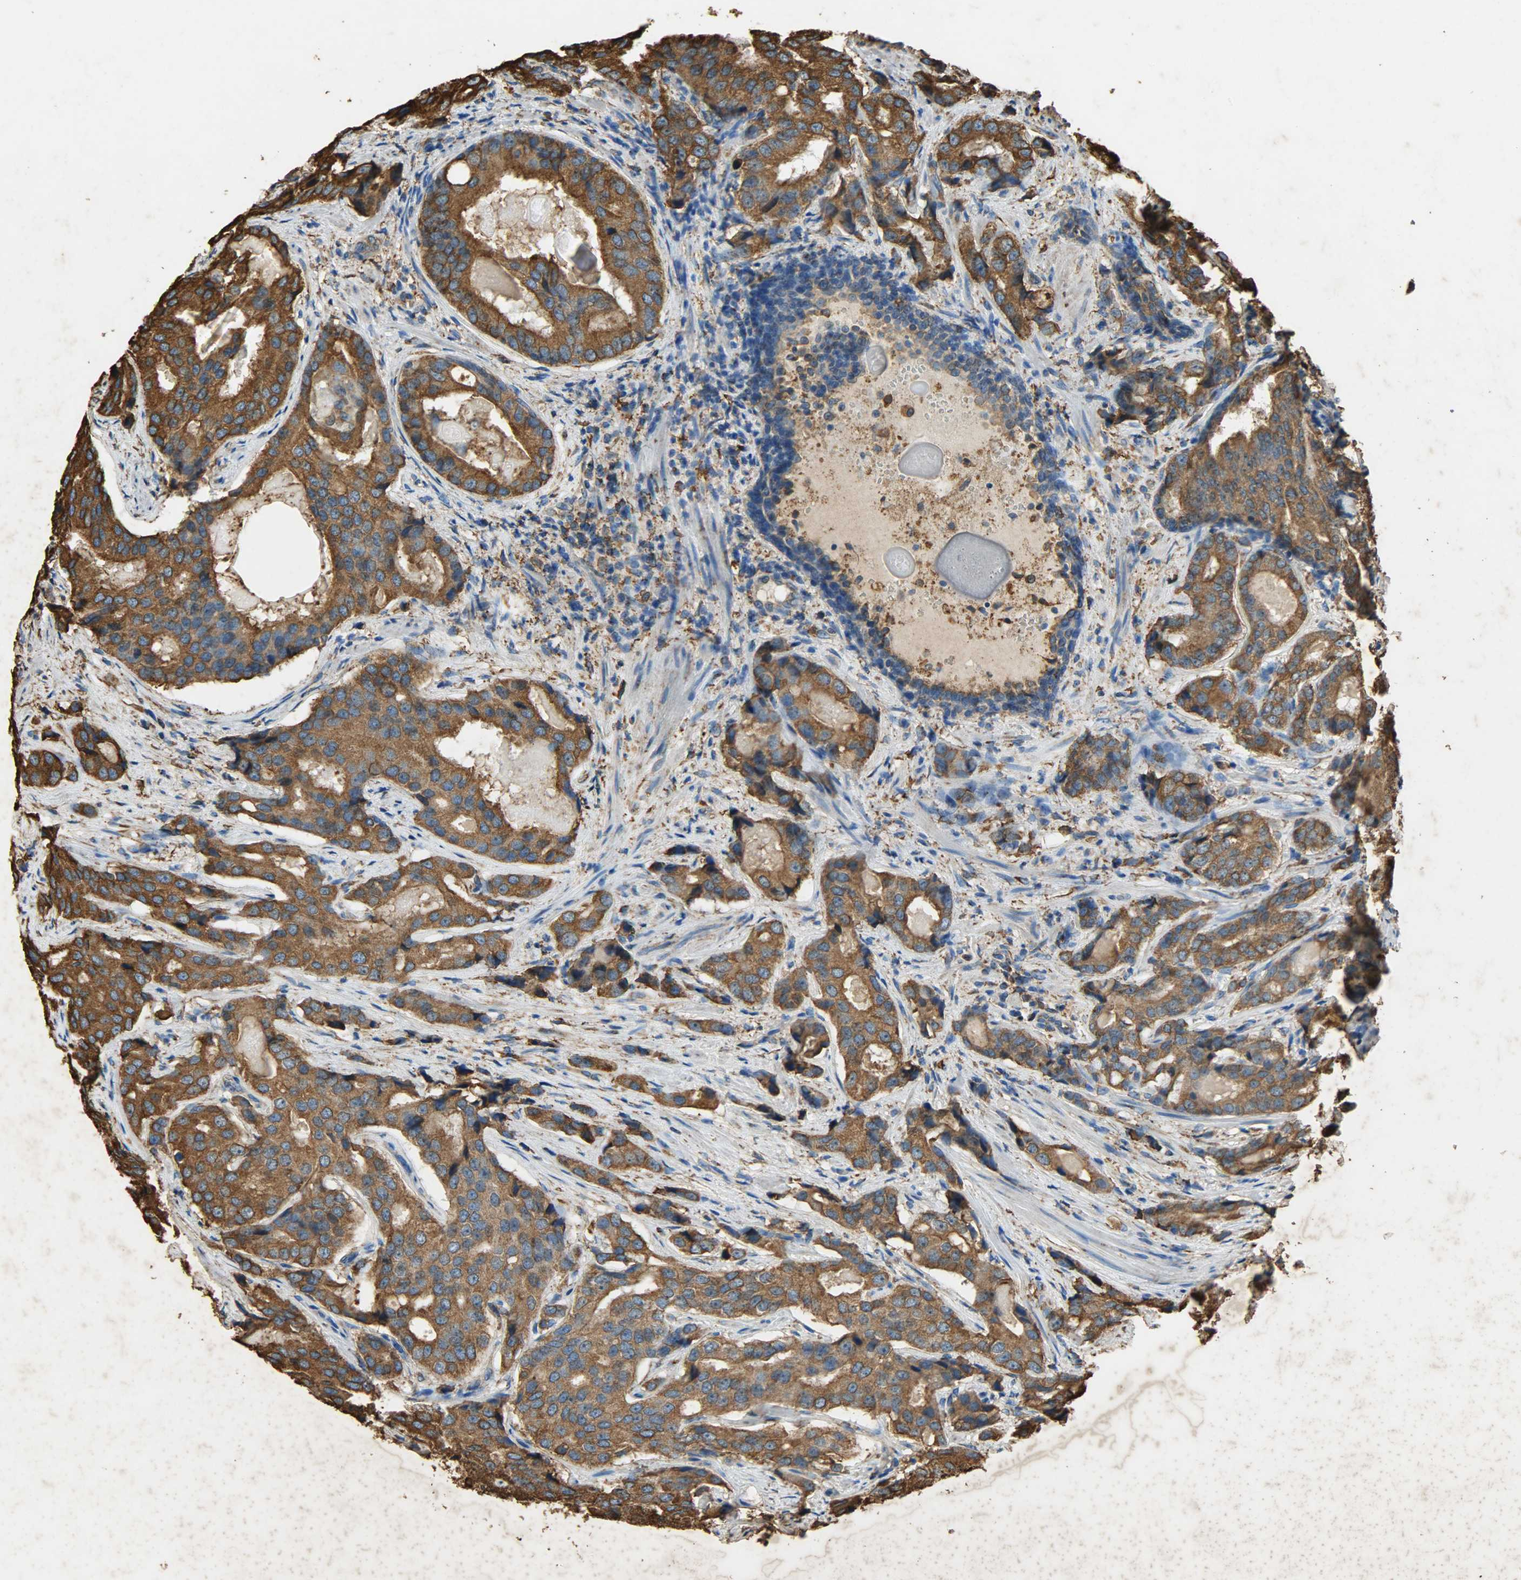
{"staining": {"intensity": "strong", "quantity": ">75%", "location": "cytoplasmic/membranous"}, "tissue": "prostate cancer", "cell_type": "Tumor cells", "image_type": "cancer", "snomed": [{"axis": "morphology", "description": "Adenocarcinoma, High grade"}, {"axis": "topography", "description": "Prostate"}], "caption": "DAB (3,3'-diaminobenzidine) immunohistochemical staining of human prostate adenocarcinoma (high-grade) shows strong cytoplasmic/membranous protein positivity in about >75% of tumor cells. (DAB (3,3'-diaminobenzidine) IHC with brightfield microscopy, high magnification).", "gene": "HSP90B1", "patient": {"sex": "male", "age": 58}}